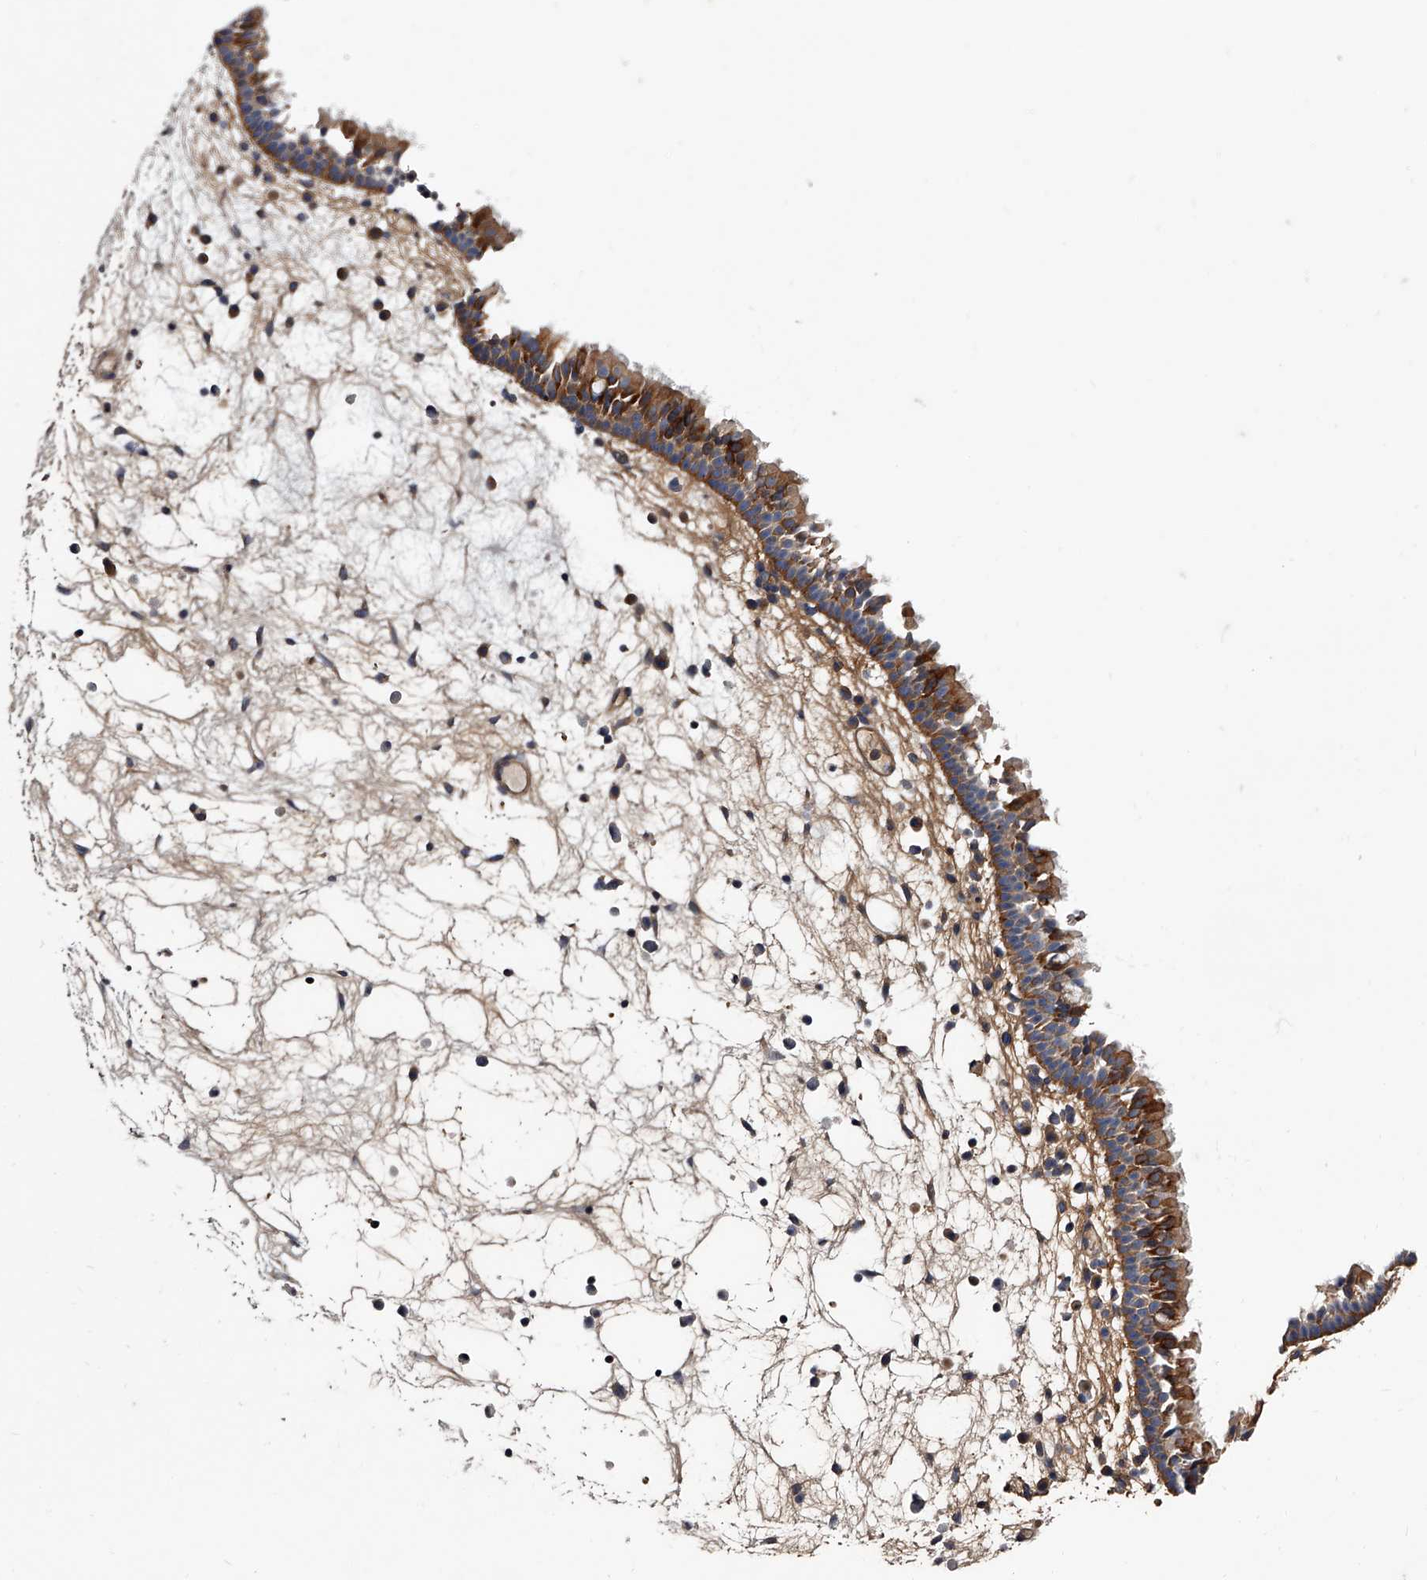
{"staining": {"intensity": "strong", "quantity": "25%-75%", "location": "cytoplasmic/membranous"}, "tissue": "nasopharynx", "cell_type": "Respiratory epithelial cells", "image_type": "normal", "snomed": [{"axis": "morphology", "description": "Normal tissue, NOS"}, {"axis": "morphology", "description": "Inflammation, NOS"}, {"axis": "morphology", "description": "Malignant melanoma, Metastatic site"}, {"axis": "topography", "description": "Nasopharynx"}], "caption": "This histopathology image exhibits immunohistochemistry staining of benign nasopharynx, with high strong cytoplasmic/membranous expression in about 25%-75% of respiratory epithelial cells.", "gene": "GAPVD1", "patient": {"sex": "male", "age": 70}}